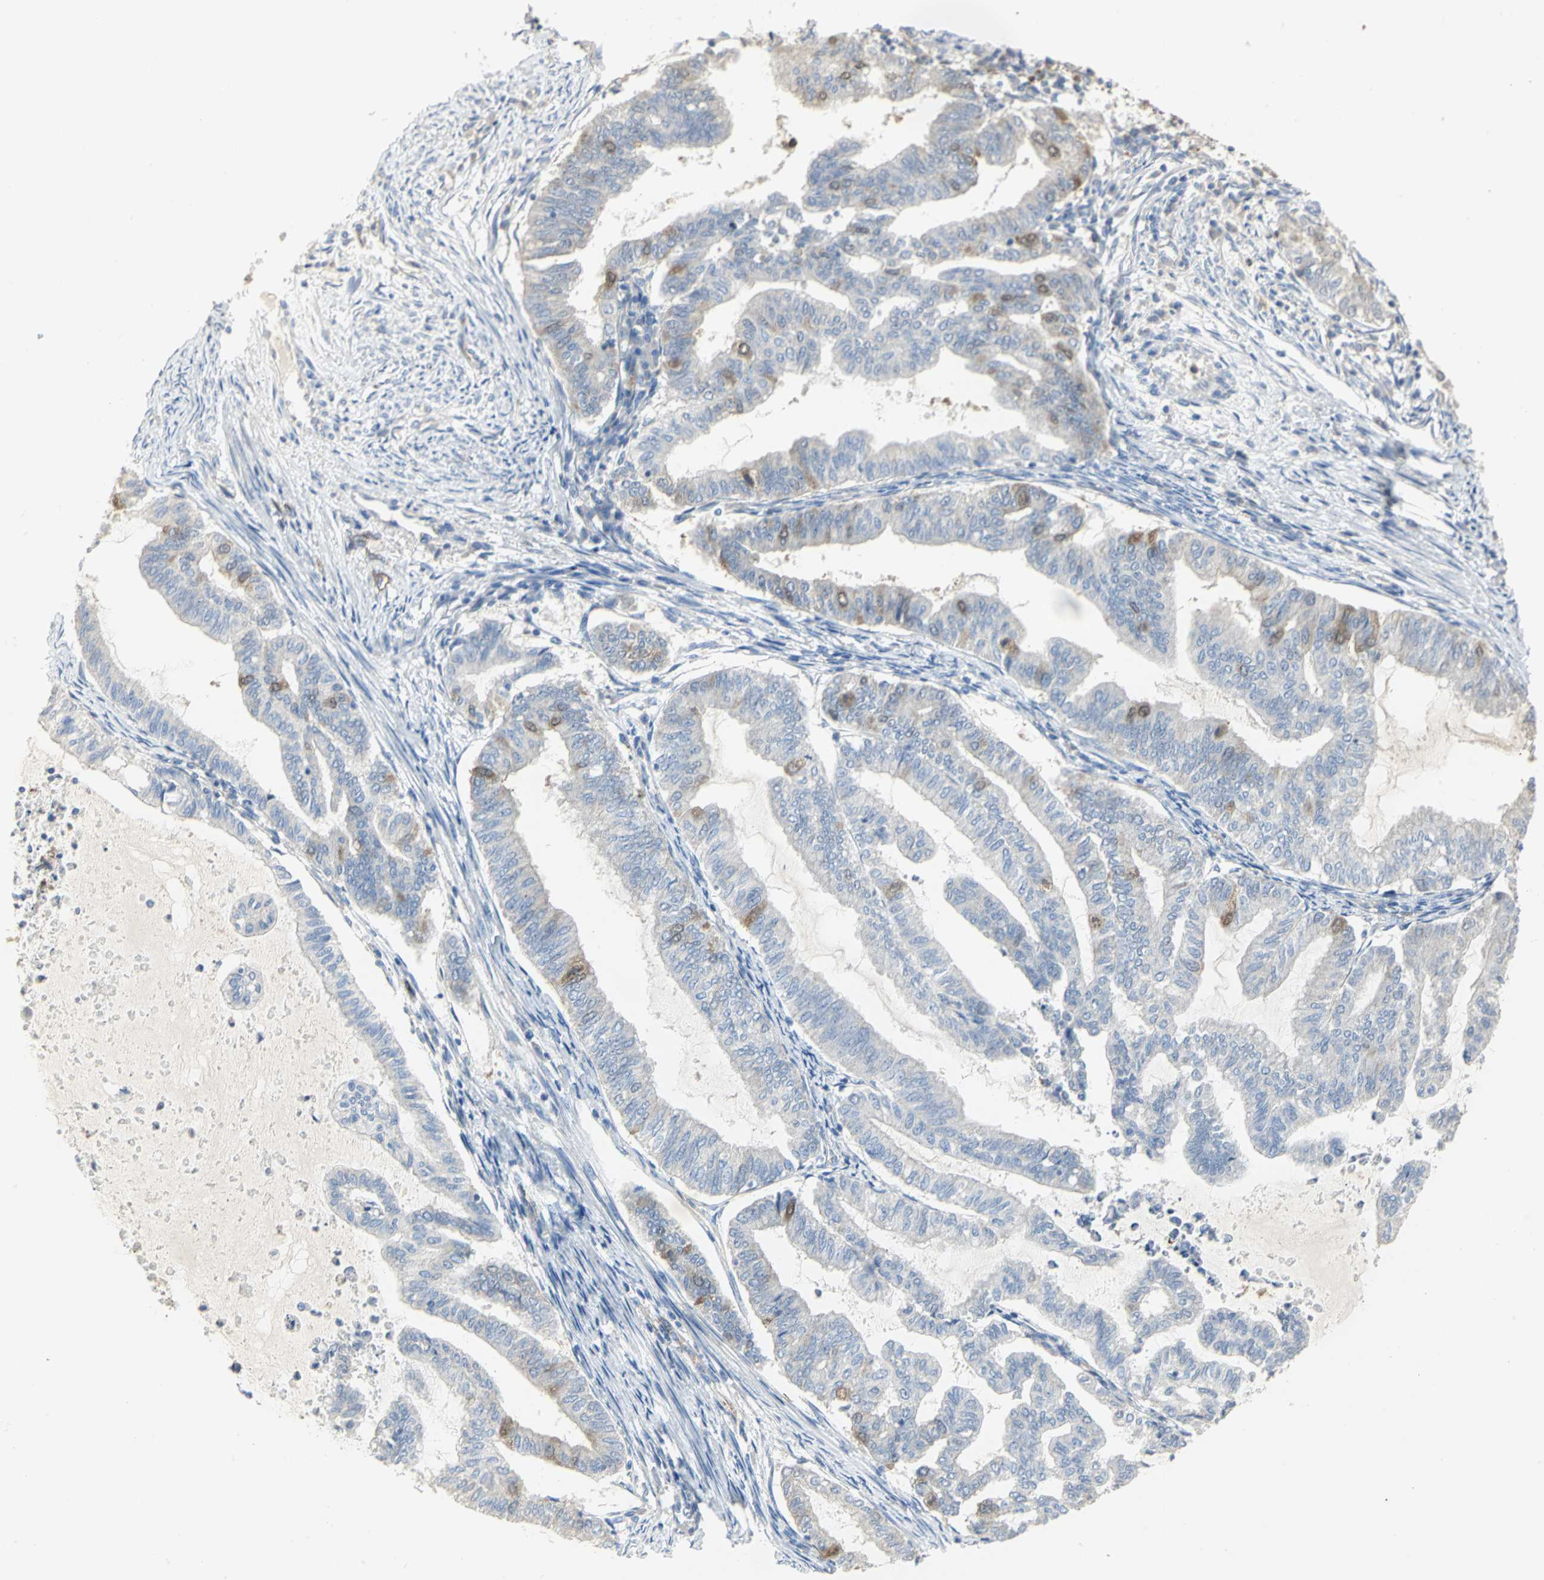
{"staining": {"intensity": "moderate", "quantity": "<25%", "location": "cytoplasmic/membranous"}, "tissue": "endometrial cancer", "cell_type": "Tumor cells", "image_type": "cancer", "snomed": [{"axis": "morphology", "description": "Adenocarcinoma, NOS"}, {"axis": "topography", "description": "Endometrium"}], "caption": "Protein staining of endometrial adenocarcinoma tissue exhibits moderate cytoplasmic/membranous expression in about <25% of tumor cells.", "gene": "DLGAP5", "patient": {"sex": "female", "age": 79}}